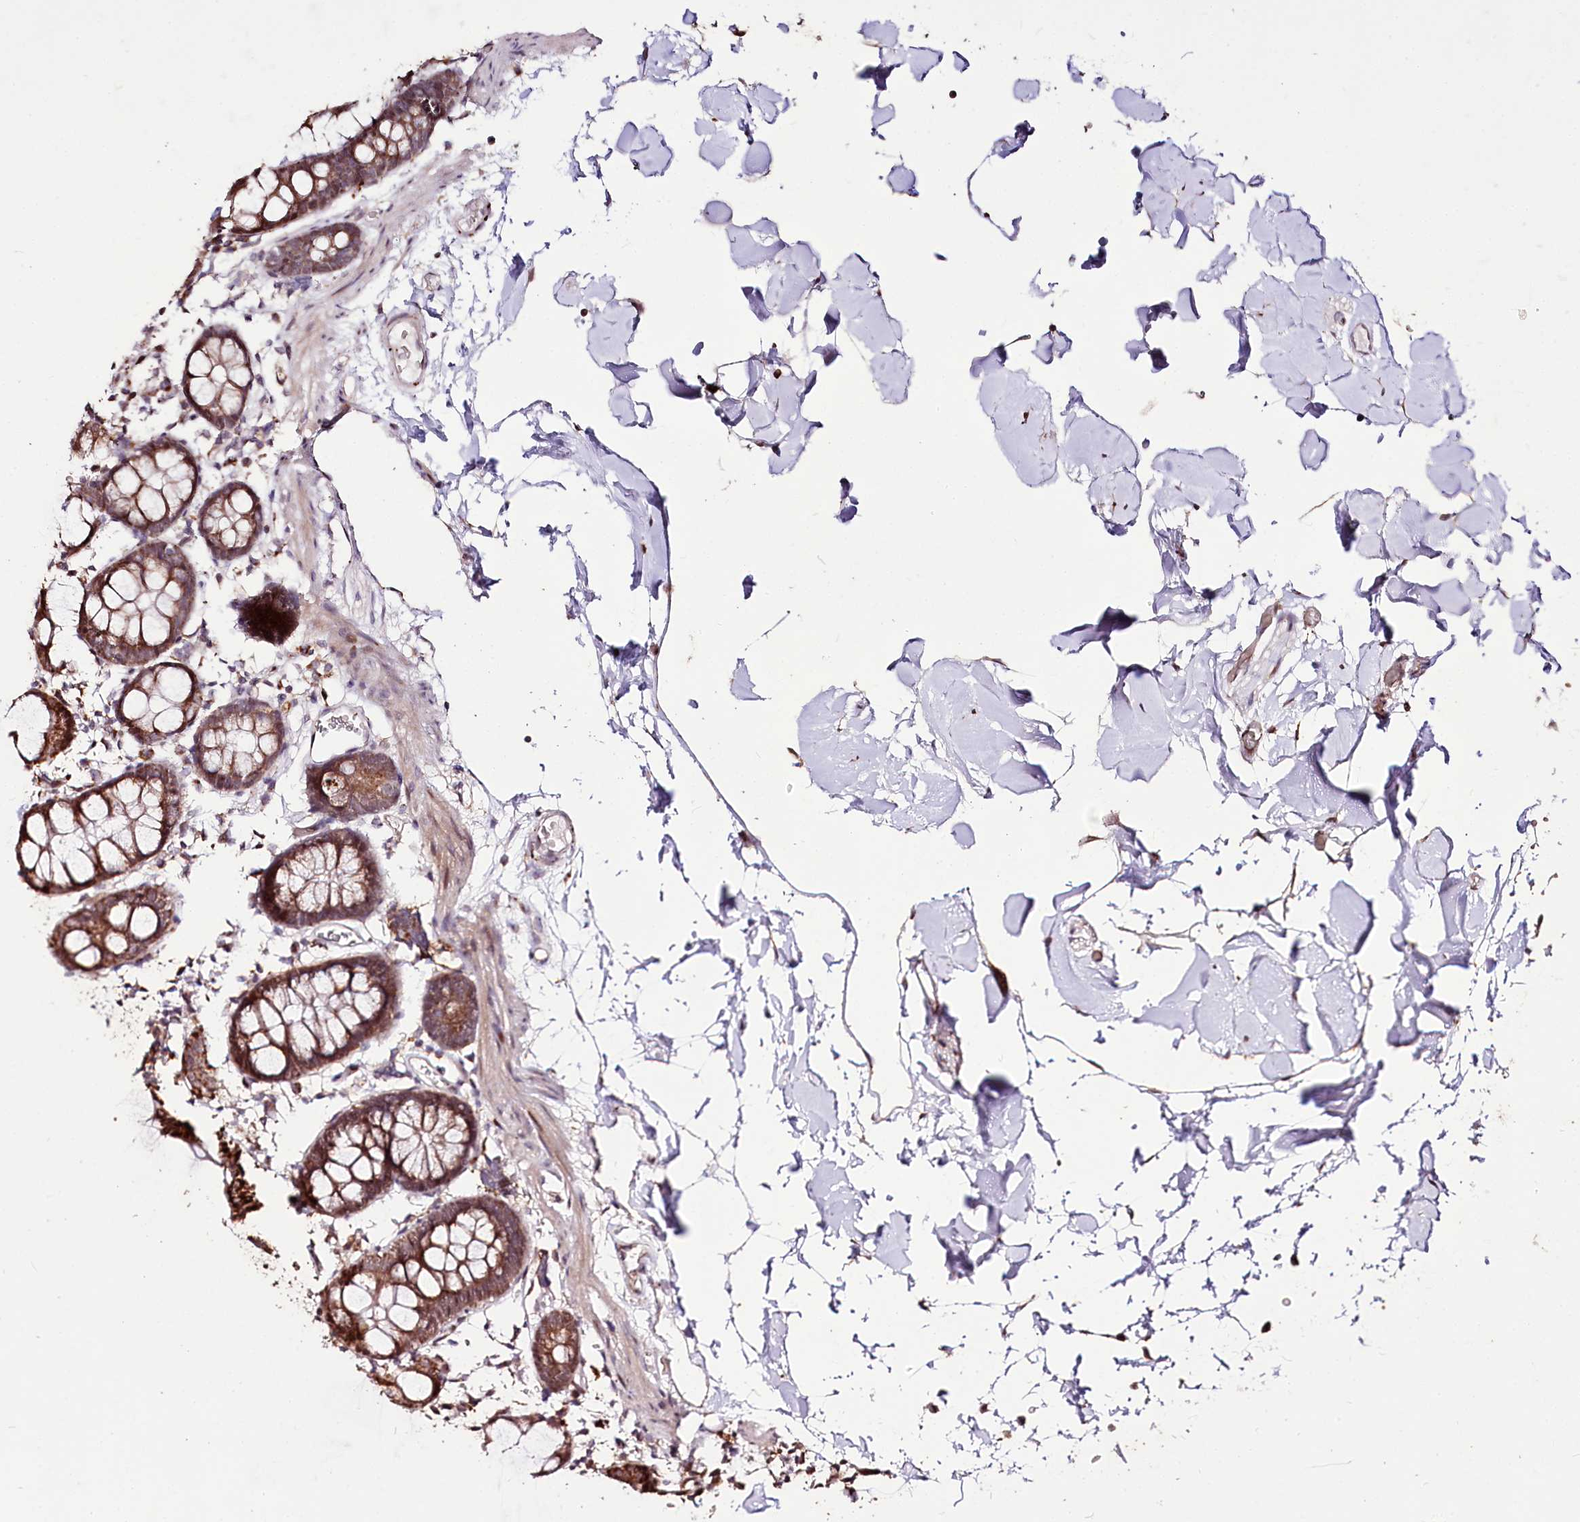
{"staining": {"intensity": "moderate", "quantity": ">75%", "location": "cytoplasmic/membranous,nuclear"}, "tissue": "colon", "cell_type": "Endothelial cells", "image_type": "normal", "snomed": [{"axis": "morphology", "description": "Normal tissue, NOS"}, {"axis": "topography", "description": "Colon"}], "caption": "An image of human colon stained for a protein demonstrates moderate cytoplasmic/membranous,nuclear brown staining in endothelial cells. The protein of interest is shown in brown color, while the nuclei are stained blue.", "gene": "CARD19", "patient": {"sex": "male", "age": 75}}